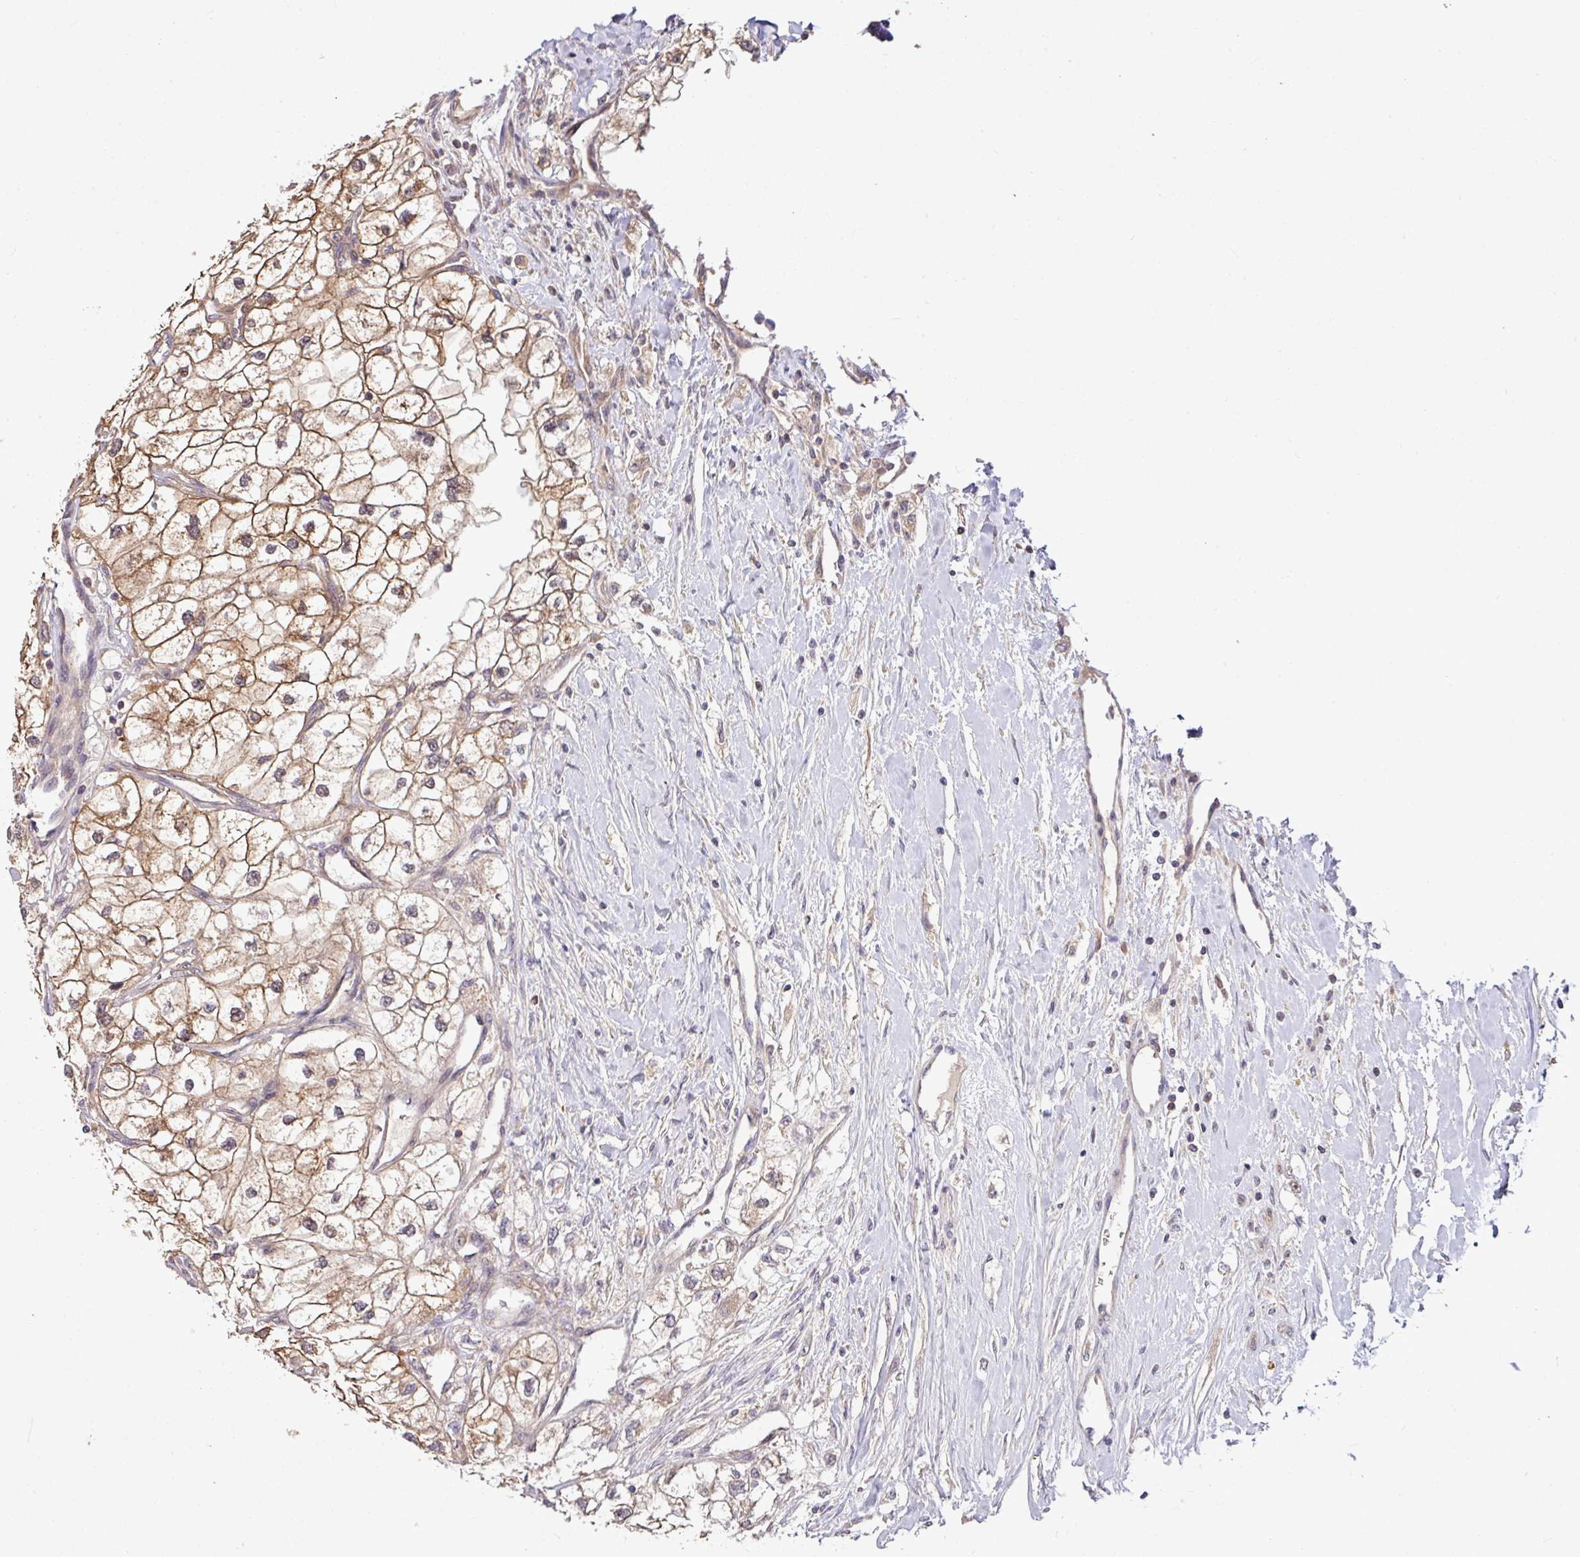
{"staining": {"intensity": "moderate", "quantity": ">75%", "location": "cytoplasmic/membranous"}, "tissue": "renal cancer", "cell_type": "Tumor cells", "image_type": "cancer", "snomed": [{"axis": "morphology", "description": "Adenocarcinoma, NOS"}, {"axis": "topography", "description": "Kidney"}], "caption": "Adenocarcinoma (renal) stained with IHC displays moderate cytoplasmic/membranous positivity in about >75% of tumor cells.", "gene": "SLAMF6", "patient": {"sex": "male", "age": 59}}